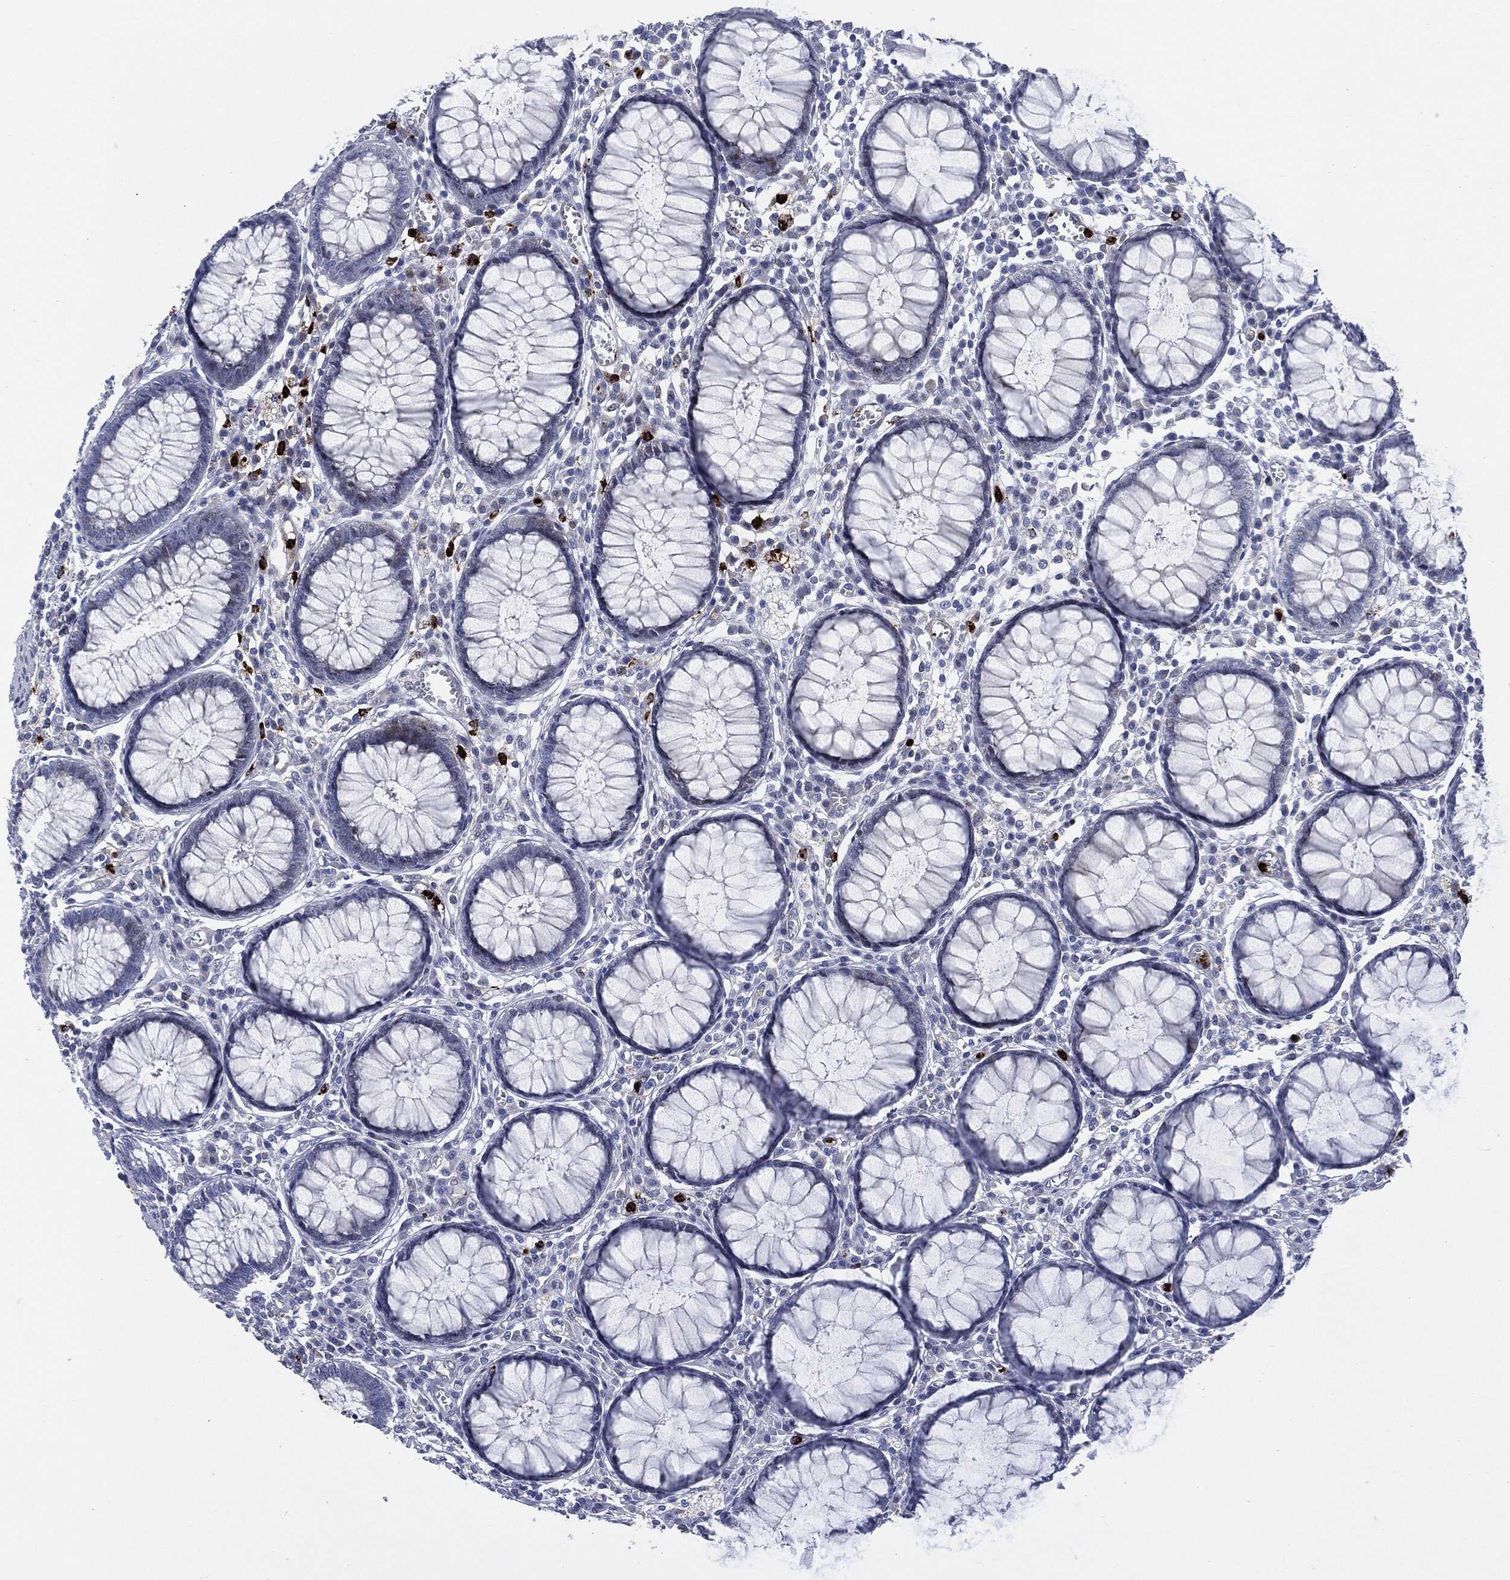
{"staining": {"intensity": "negative", "quantity": "none", "location": "none"}, "tissue": "colon", "cell_type": "Endothelial cells", "image_type": "normal", "snomed": [{"axis": "morphology", "description": "Normal tissue, NOS"}, {"axis": "topography", "description": "Colon"}], "caption": "The histopathology image displays no staining of endothelial cells in normal colon. (Stains: DAB immunohistochemistry with hematoxylin counter stain, Microscopy: brightfield microscopy at high magnification).", "gene": "MPO", "patient": {"sex": "male", "age": 65}}